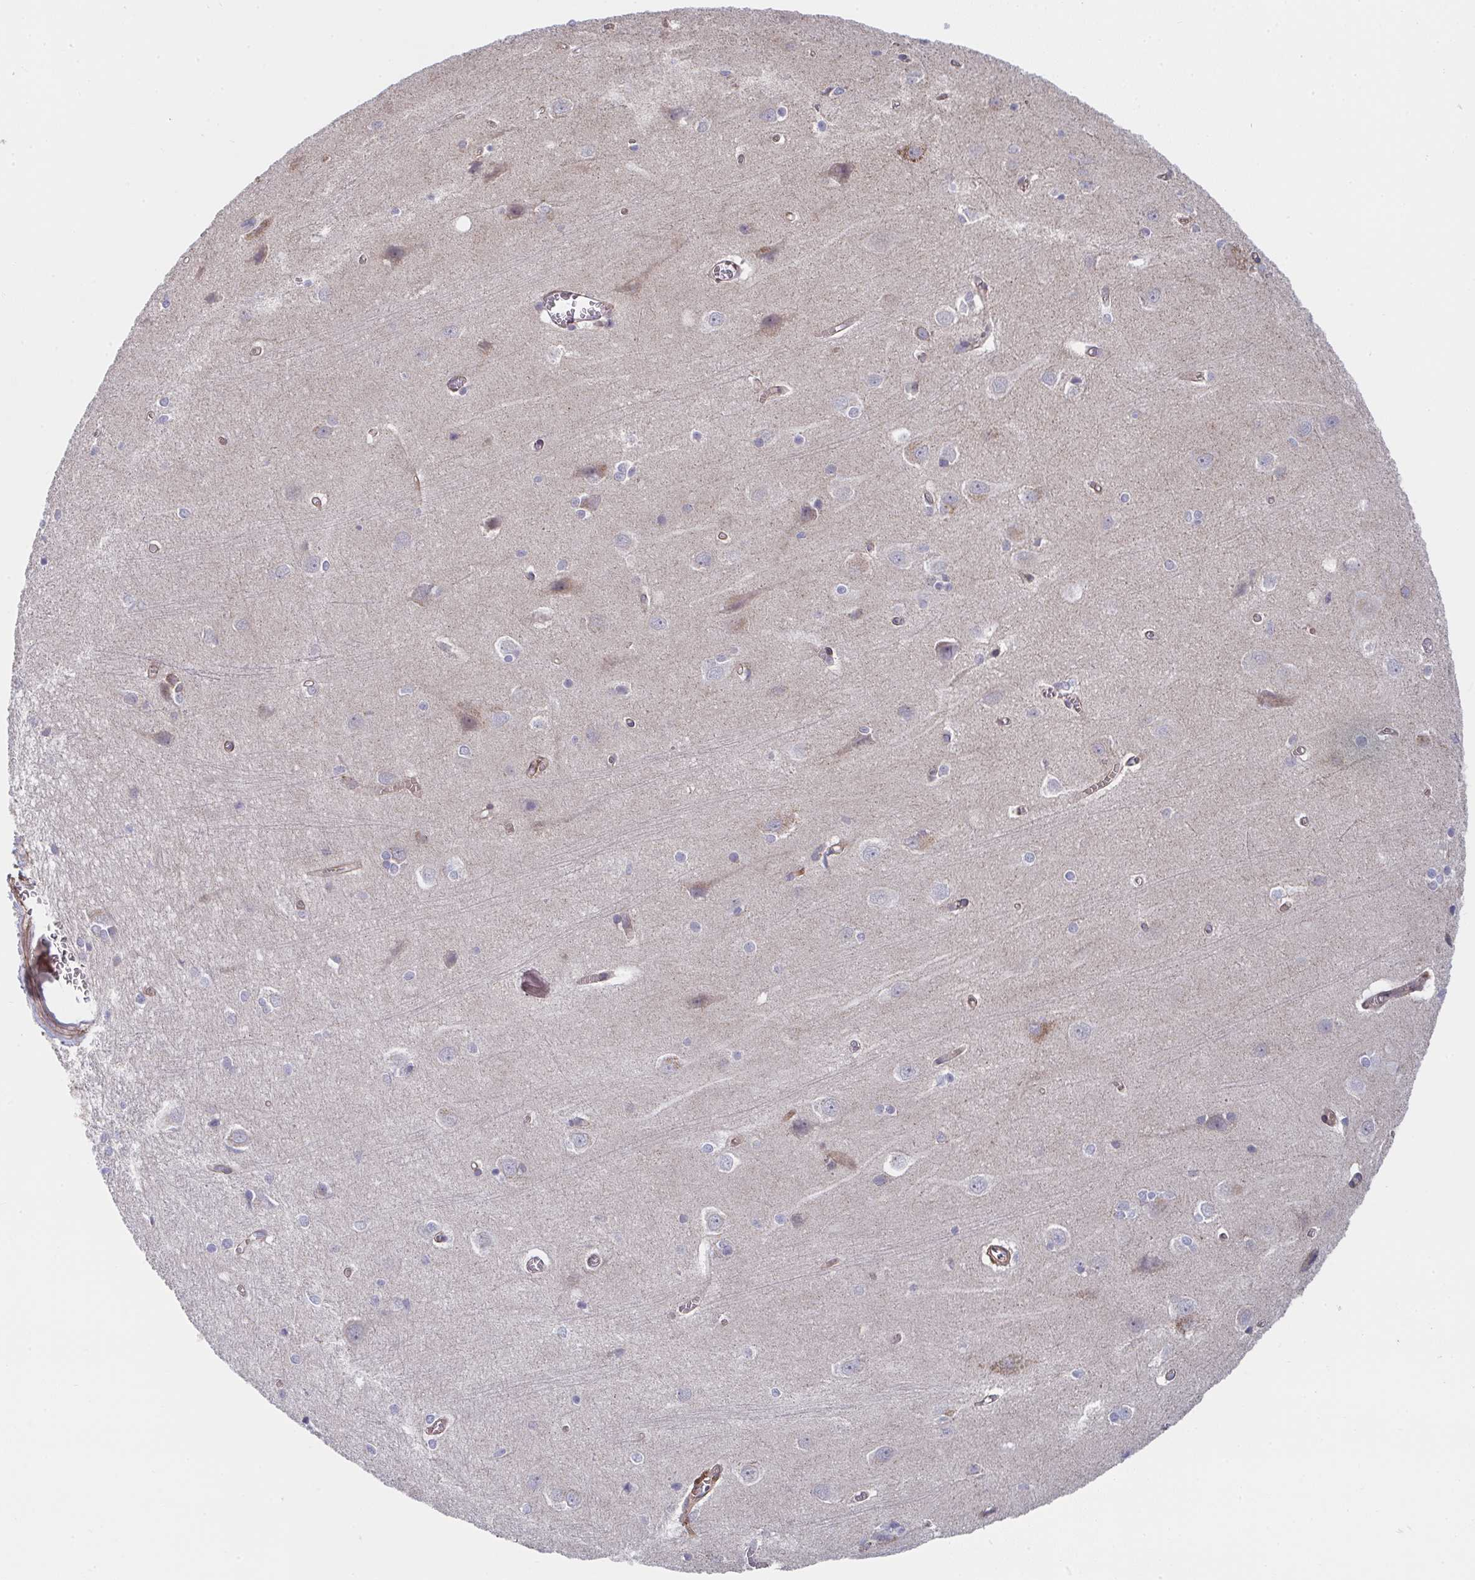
{"staining": {"intensity": "moderate", "quantity": ">75%", "location": "cytoplasmic/membranous"}, "tissue": "cerebral cortex", "cell_type": "Endothelial cells", "image_type": "normal", "snomed": [{"axis": "morphology", "description": "Normal tissue, NOS"}, {"axis": "topography", "description": "Cerebral cortex"}], "caption": "Immunohistochemistry of normal cerebral cortex demonstrates medium levels of moderate cytoplasmic/membranous staining in about >75% of endothelial cells.", "gene": "VWDE", "patient": {"sex": "male", "age": 37}}